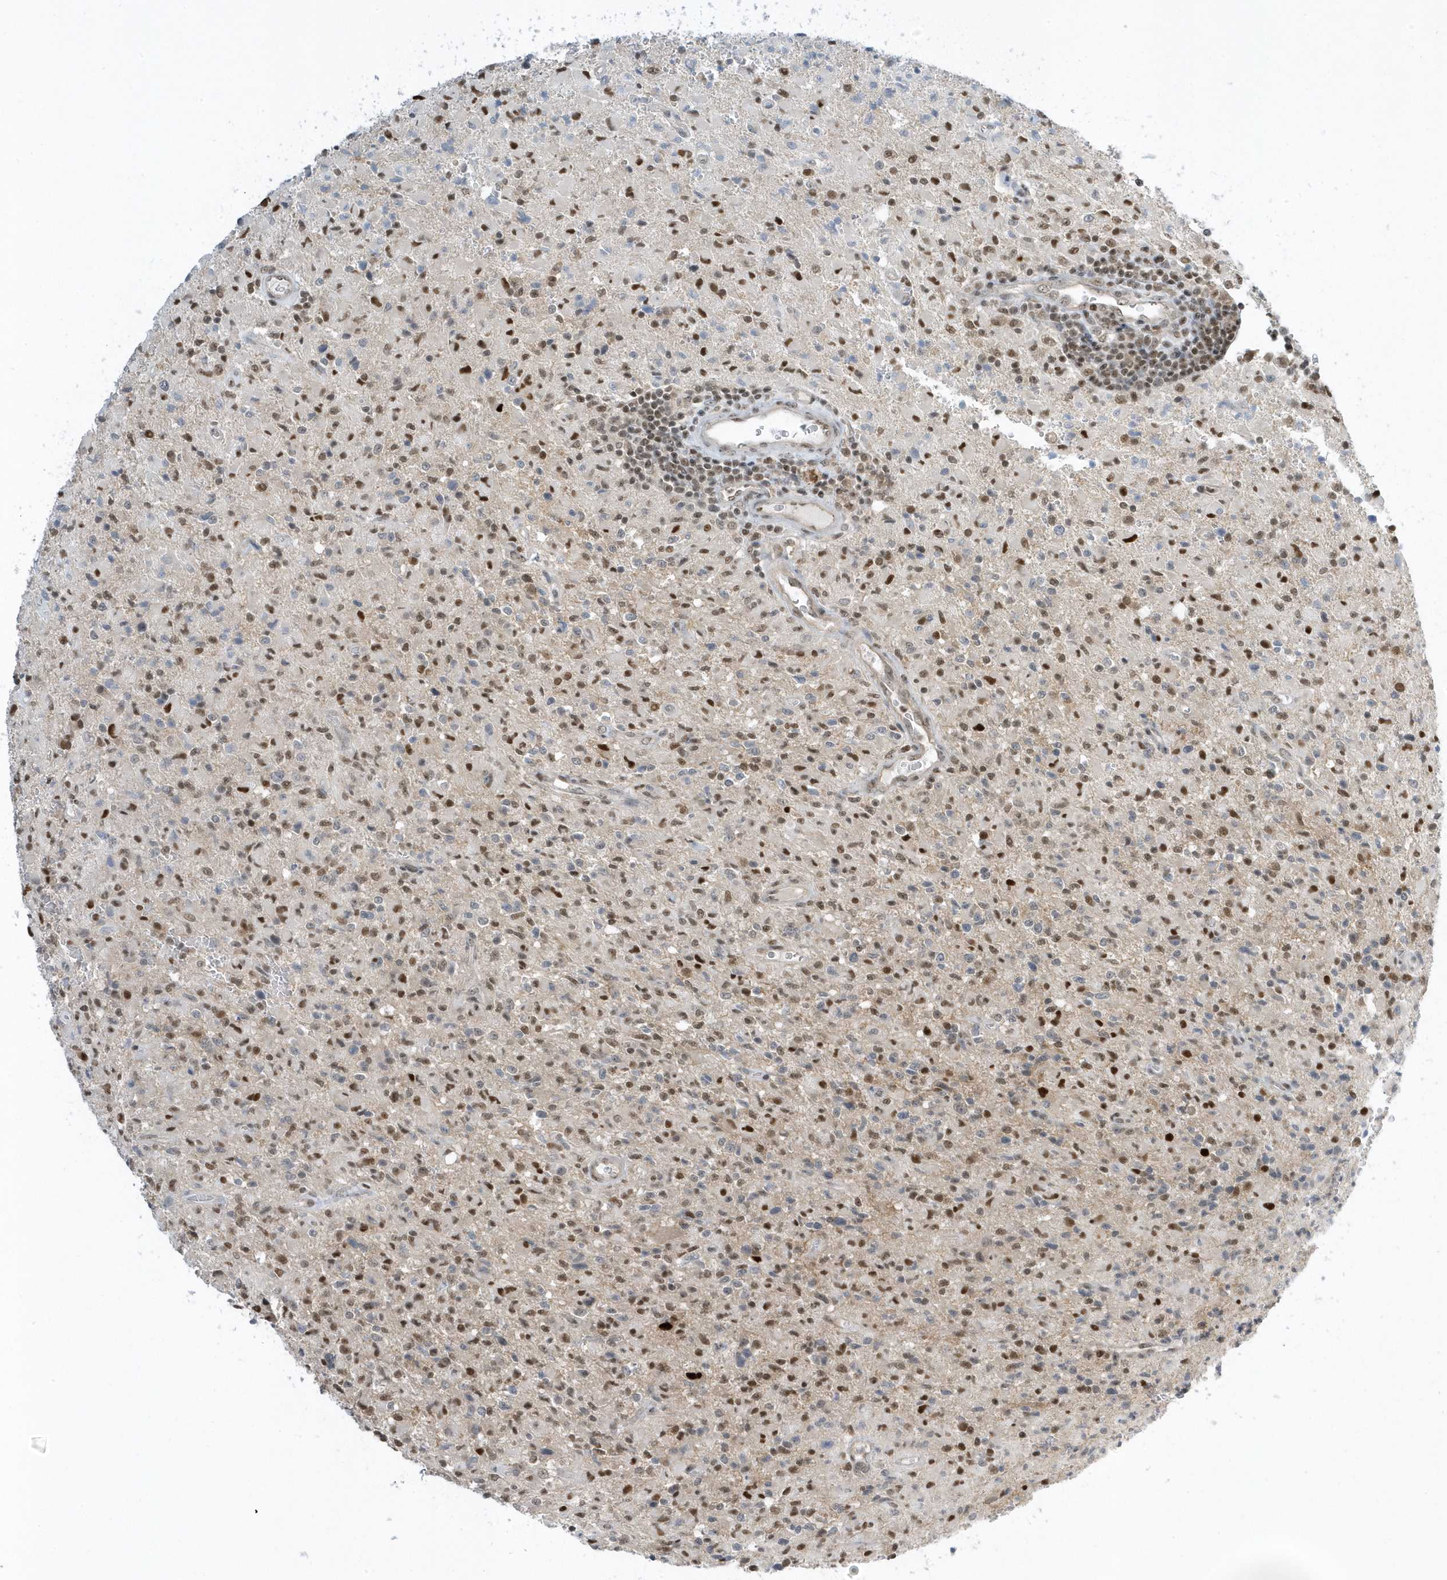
{"staining": {"intensity": "moderate", "quantity": ">75%", "location": "nuclear"}, "tissue": "glioma", "cell_type": "Tumor cells", "image_type": "cancer", "snomed": [{"axis": "morphology", "description": "Glioma, malignant, High grade"}, {"axis": "topography", "description": "Brain"}], "caption": "Moderate nuclear protein expression is present in approximately >75% of tumor cells in high-grade glioma (malignant). The protein of interest is stained brown, and the nuclei are stained in blue (DAB IHC with brightfield microscopy, high magnification).", "gene": "ZNF740", "patient": {"sex": "female", "age": 57}}